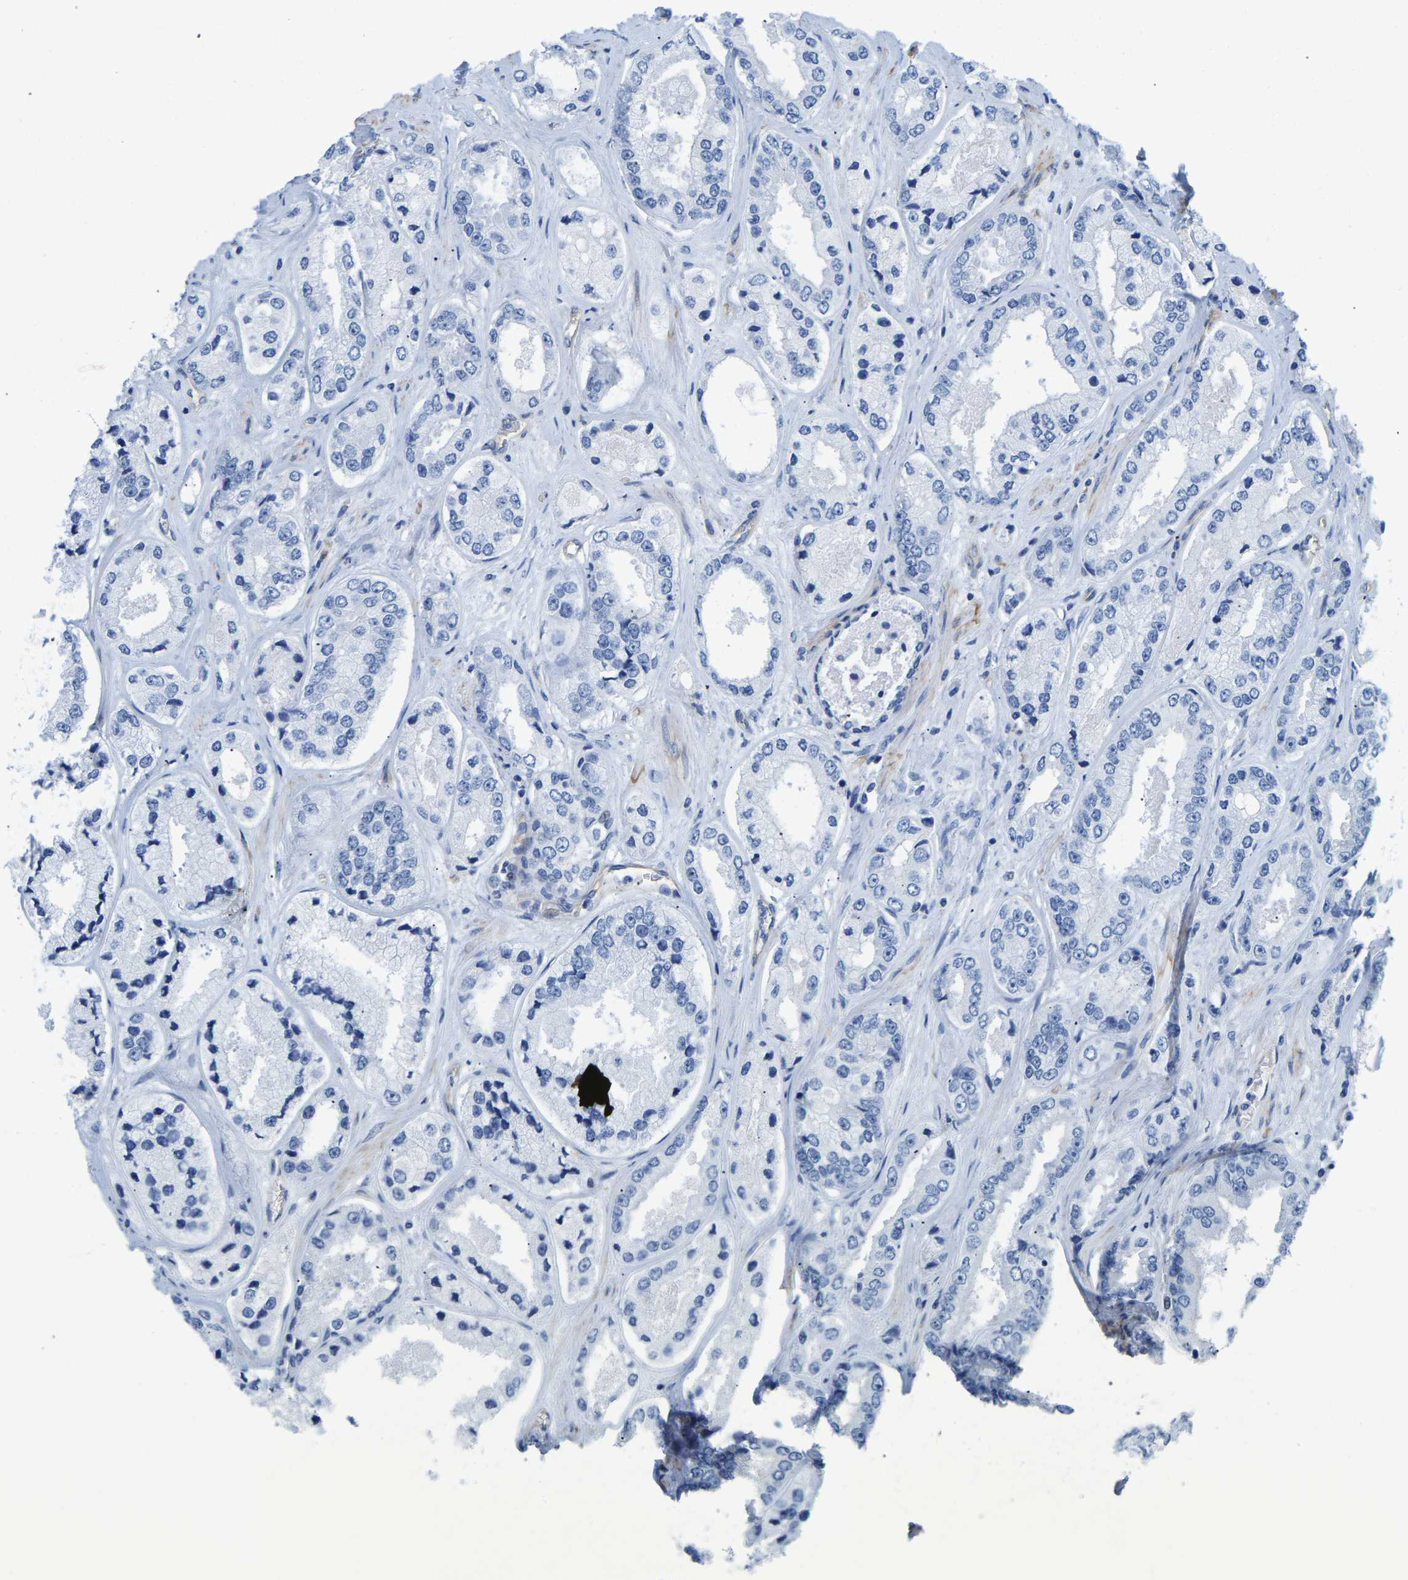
{"staining": {"intensity": "negative", "quantity": "none", "location": "none"}, "tissue": "prostate cancer", "cell_type": "Tumor cells", "image_type": "cancer", "snomed": [{"axis": "morphology", "description": "Adenocarcinoma, High grade"}, {"axis": "topography", "description": "Prostate"}], "caption": "Tumor cells are negative for protein expression in human prostate cancer.", "gene": "UPK3A", "patient": {"sex": "male", "age": 61}}